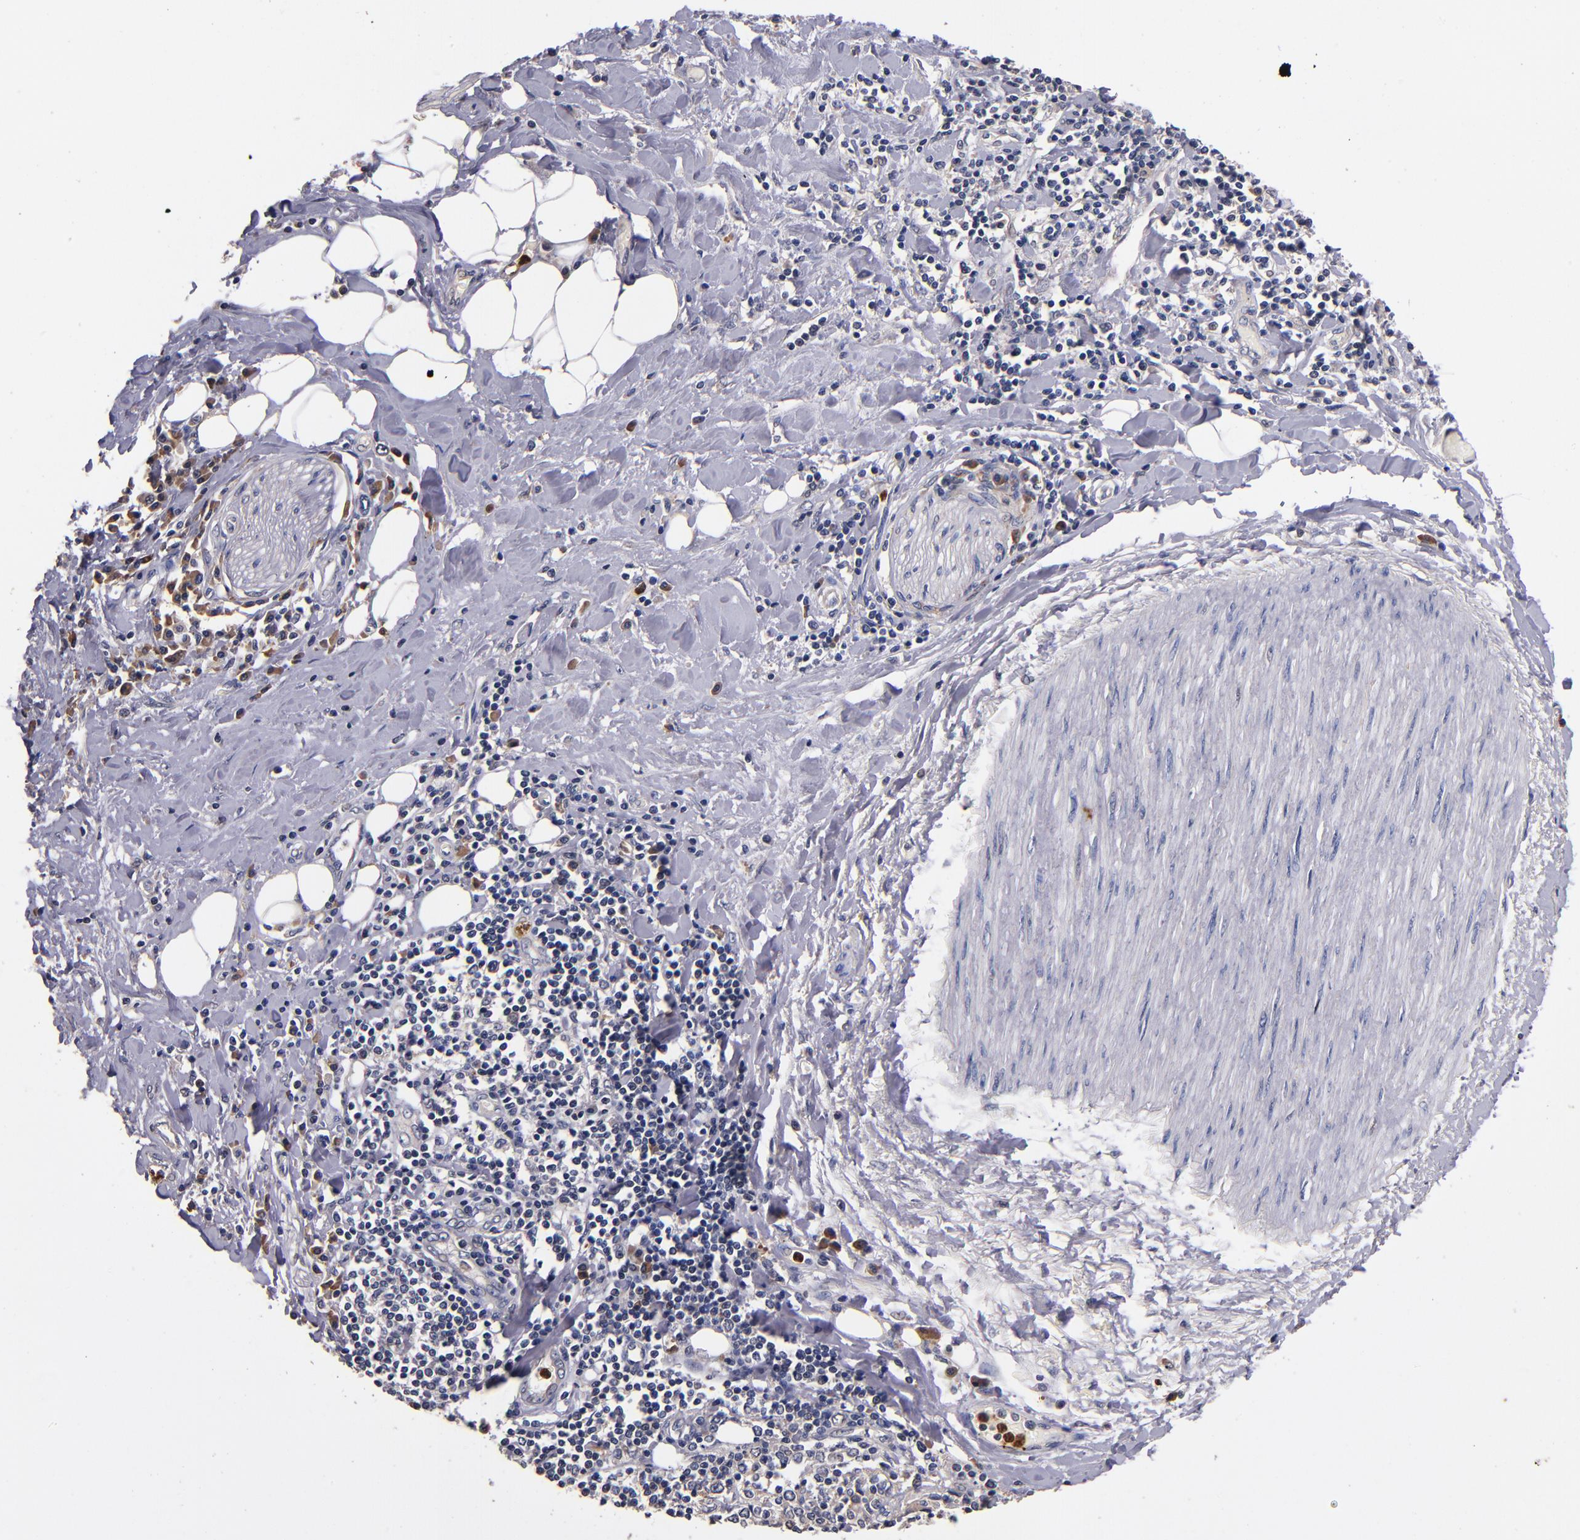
{"staining": {"intensity": "negative", "quantity": "none", "location": "none"}, "tissue": "pancreatic cancer", "cell_type": "Tumor cells", "image_type": "cancer", "snomed": [{"axis": "morphology", "description": "Adenocarcinoma, NOS"}, {"axis": "topography", "description": "Pancreas"}], "caption": "Adenocarcinoma (pancreatic) stained for a protein using immunohistochemistry (IHC) reveals no positivity tumor cells.", "gene": "TTLL12", "patient": {"sex": "female", "age": 64}}